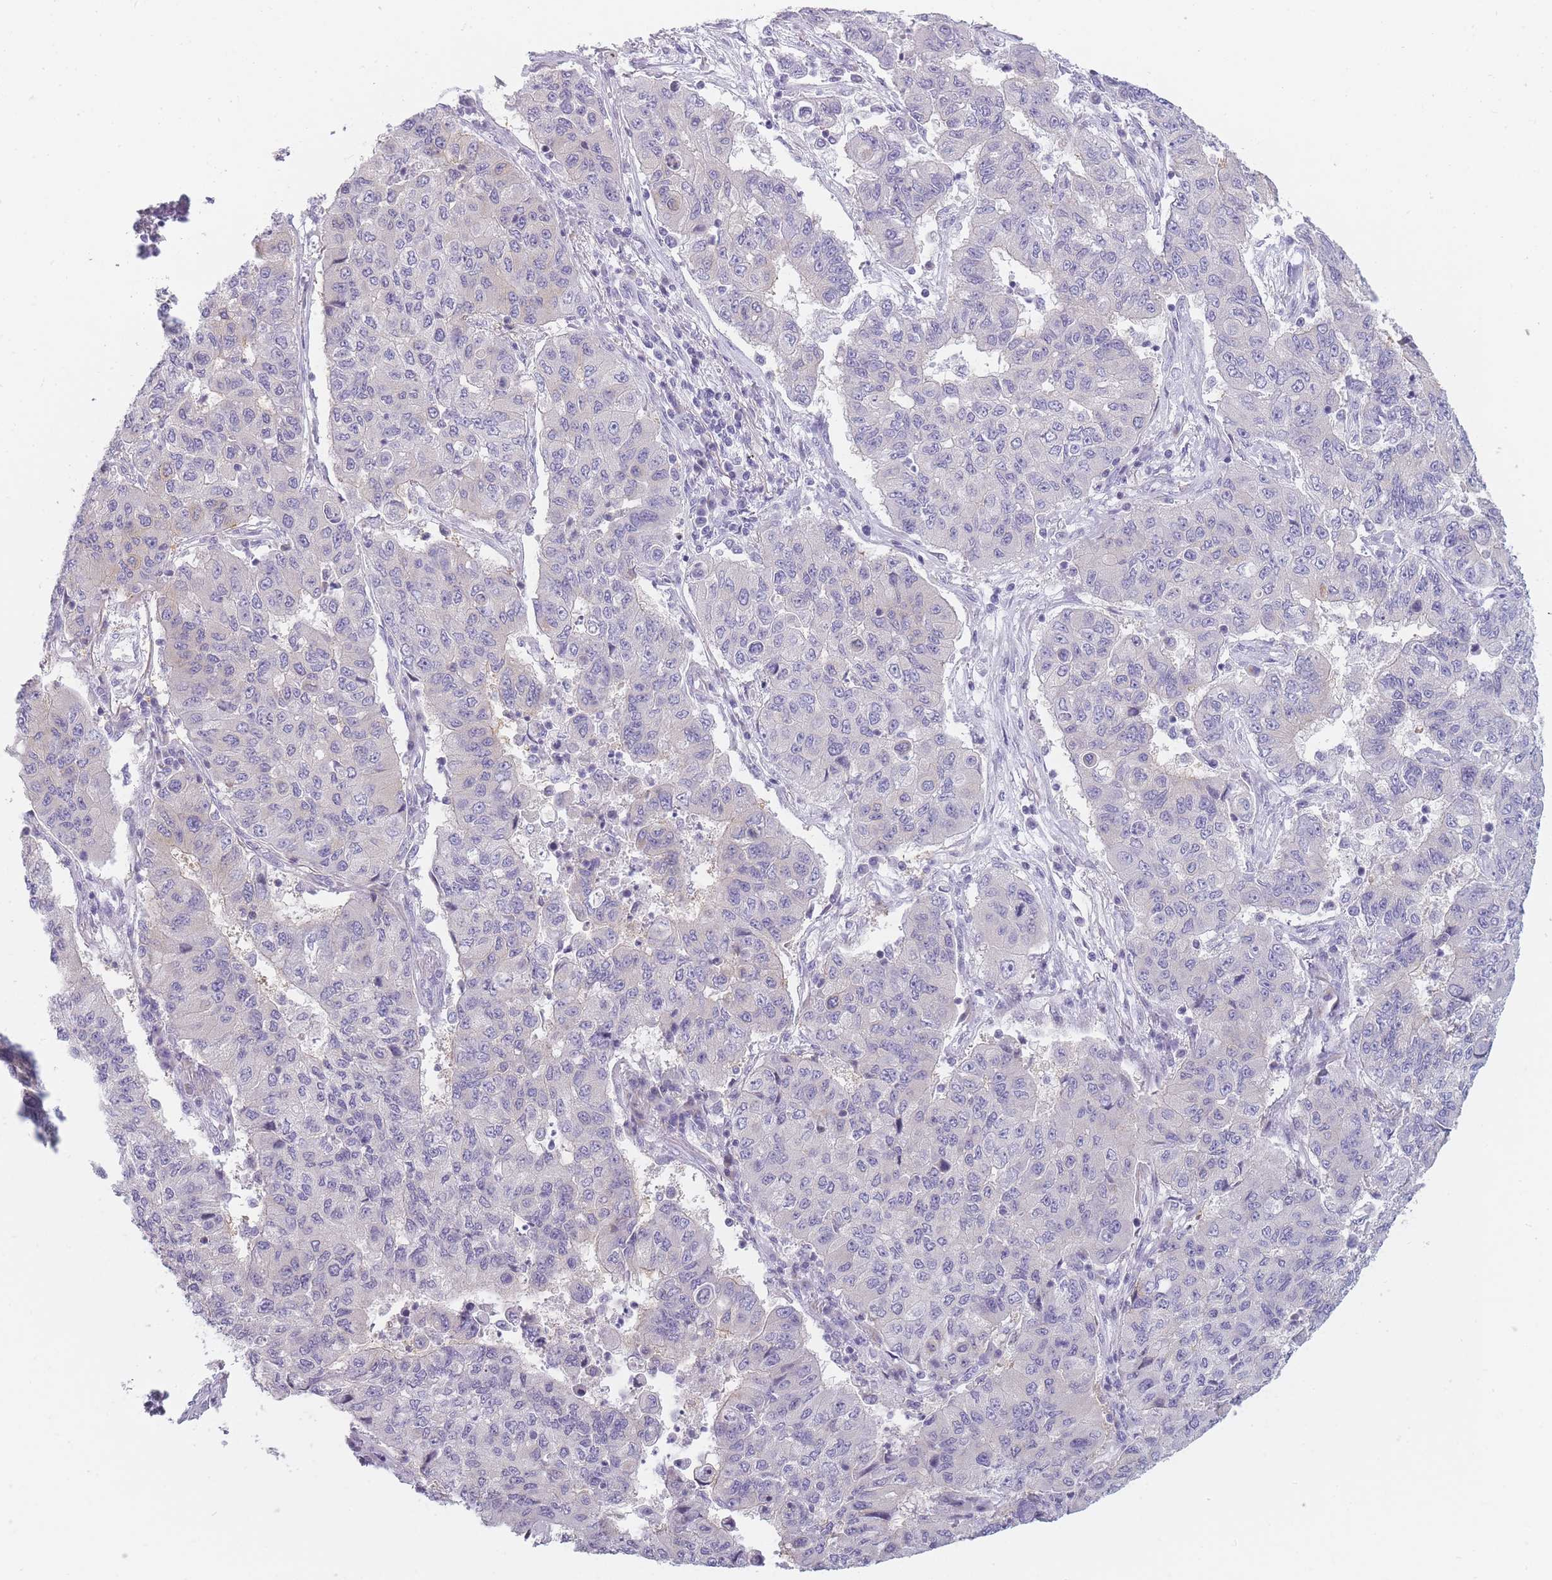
{"staining": {"intensity": "weak", "quantity": "<25%", "location": "cytoplasmic/membranous"}, "tissue": "lung cancer", "cell_type": "Tumor cells", "image_type": "cancer", "snomed": [{"axis": "morphology", "description": "Squamous cell carcinoma, NOS"}, {"axis": "topography", "description": "Lung"}], "caption": "This is an IHC histopathology image of lung cancer (squamous cell carcinoma). There is no positivity in tumor cells.", "gene": "GGT1", "patient": {"sex": "male", "age": 74}}